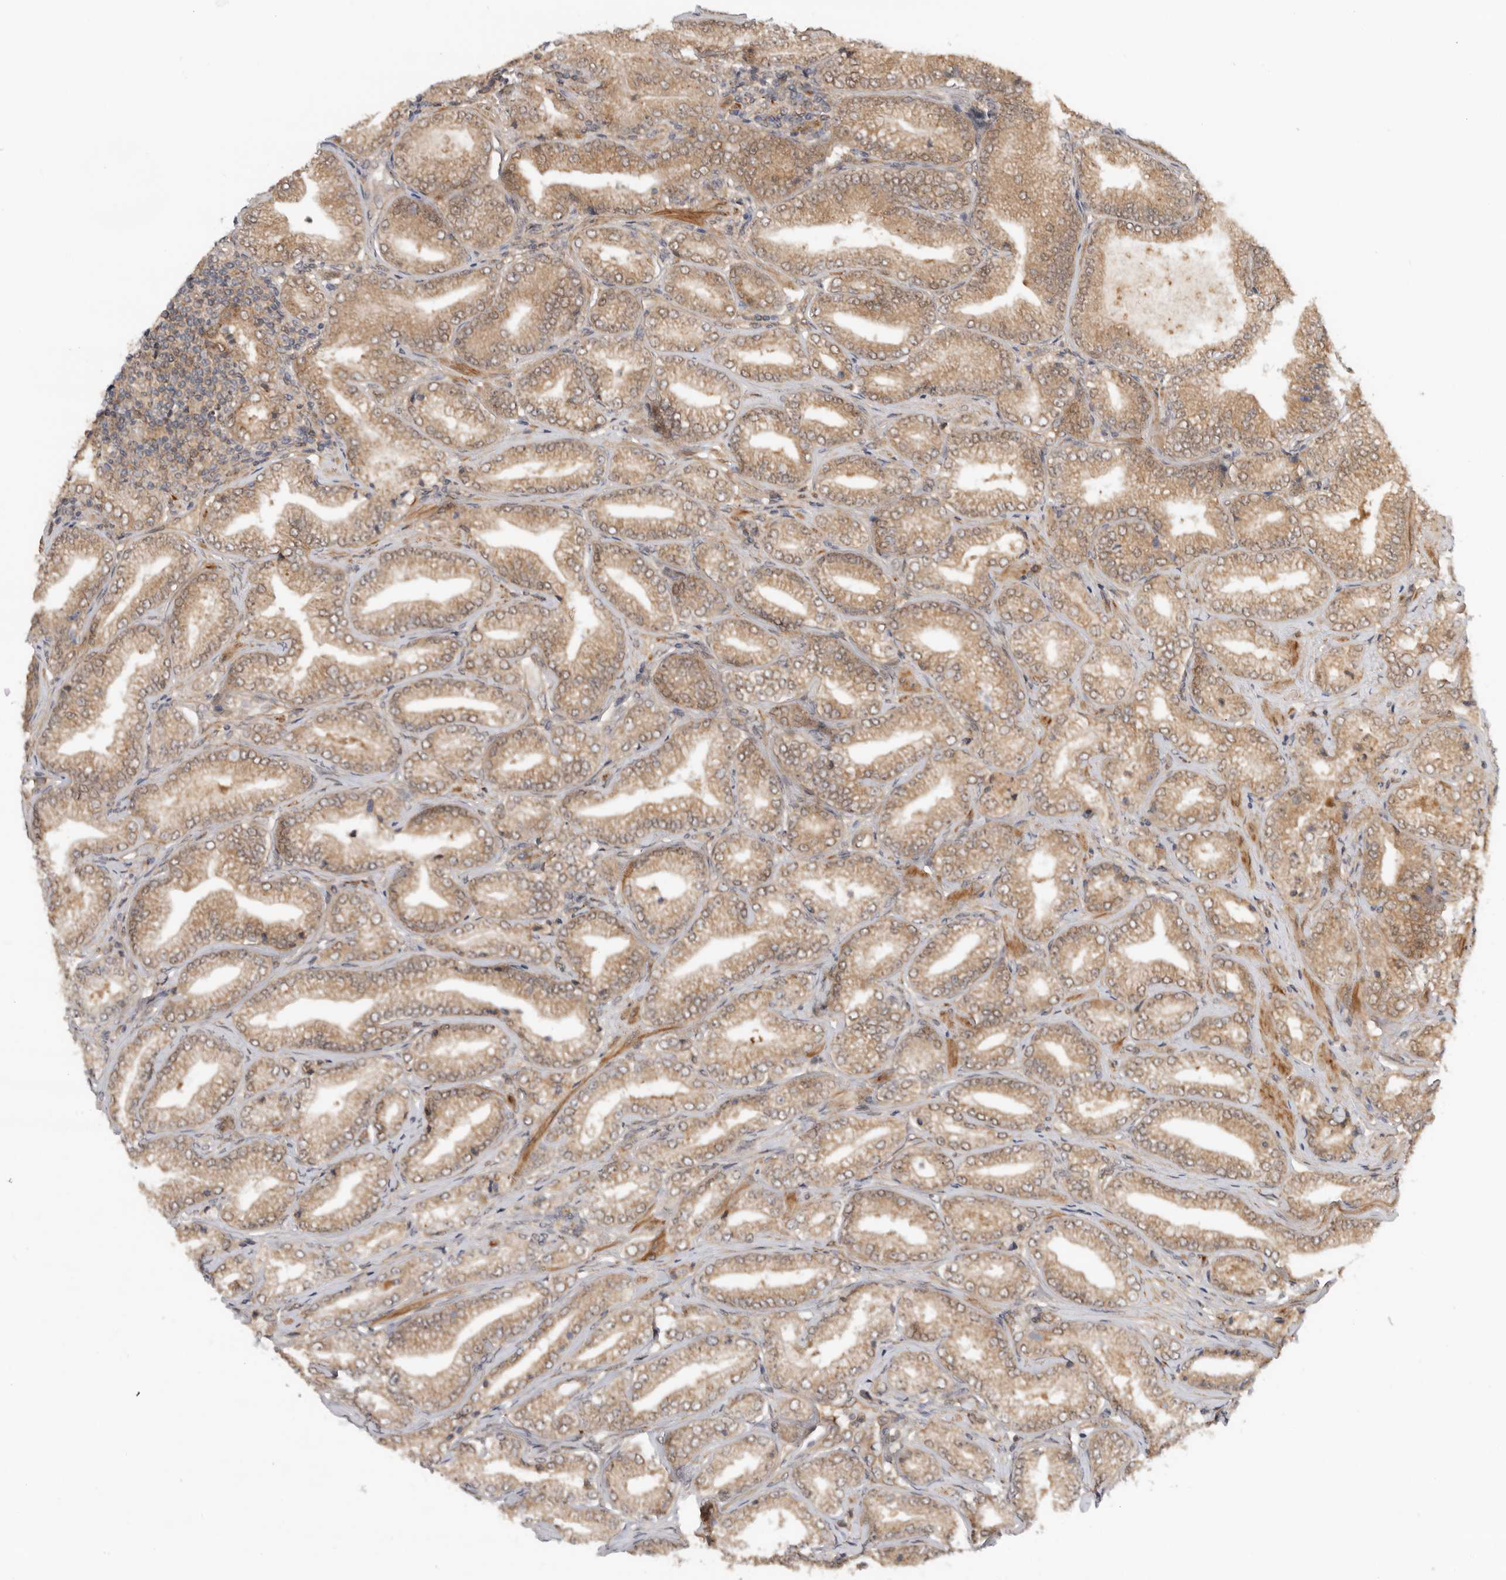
{"staining": {"intensity": "moderate", "quantity": ">75%", "location": "cytoplasmic/membranous"}, "tissue": "prostate cancer", "cell_type": "Tumor cells", "image_type": "cancer", "snomed": [{"axis": "morphology", "description": "Adenocarcinoma, Low grade"}, {"axis": "topography", "description": "Prostate"}], "caption": "Immunohistochemistry histopathology image of prostate cancer stained for a protein (brown), which demonstrates medium levels of moderate cytoplasmic/membranous expression in approximately >75% of tumor cells.", "gene": "DCAF8", "patient": {"sex": "male", "age": 62}}